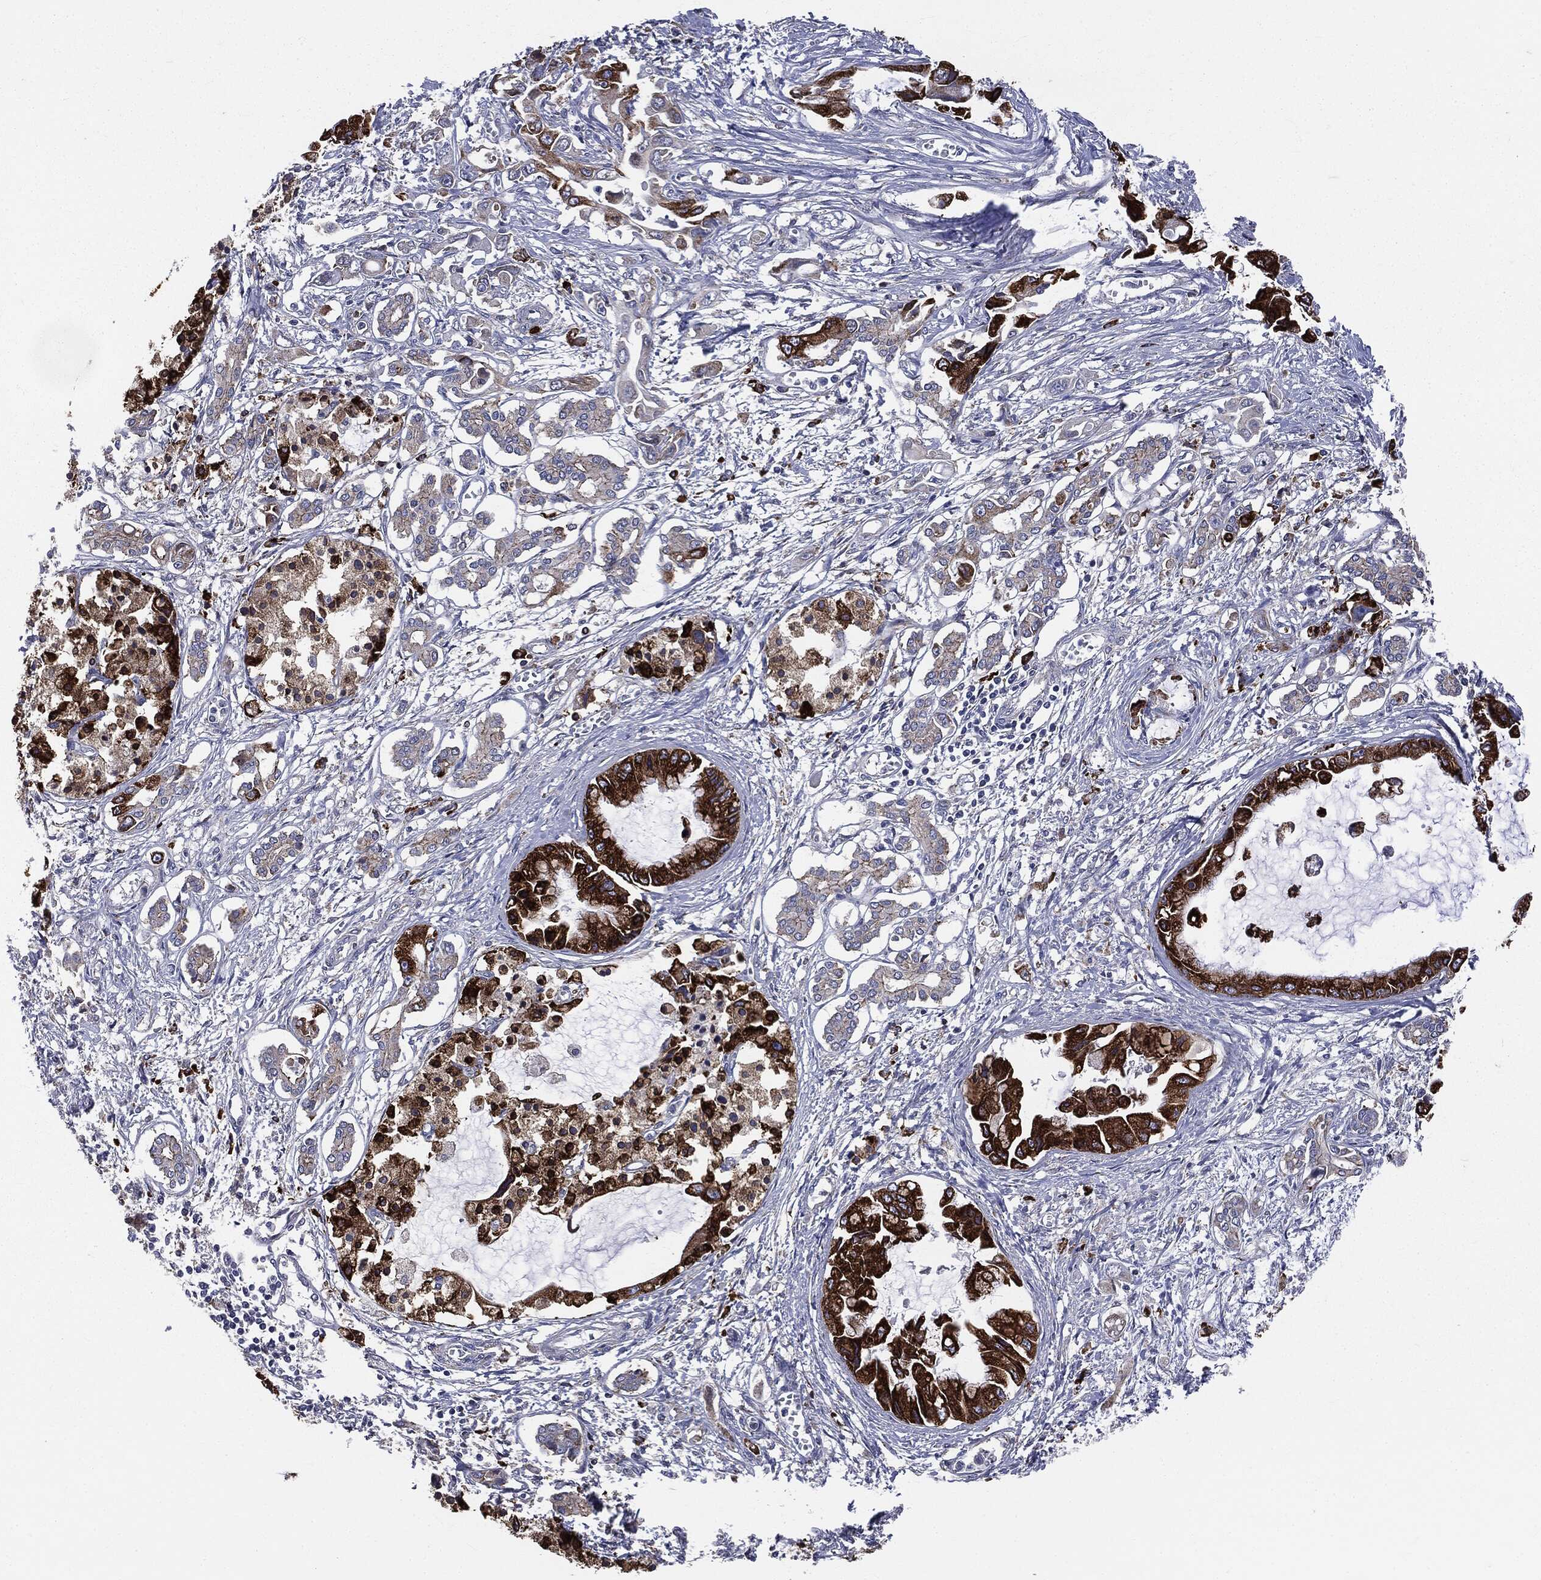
{"staining": {"intensity": "strong", "quantity": "25%-75%", "location": "cytoplasmic/membranous"}, "tissue": "pancreatic cancer", "cell_type": "Tumor cells", "image_type": "cancer", "snomed": [{"axis": "morphology", "description": "Adenocarcinoma, NOS"}, {"axis": "topography", "description": "Pancreas"}], "caption": "Protein staining of pancreatic cancer (adenocarcinoma) tissue exhibits strong cytoplasmic/membranous positivity in approximately 25%-75% of tumor cells.", "gene": "PTGS2", "patient": {"sex": "male", "age": 84}}